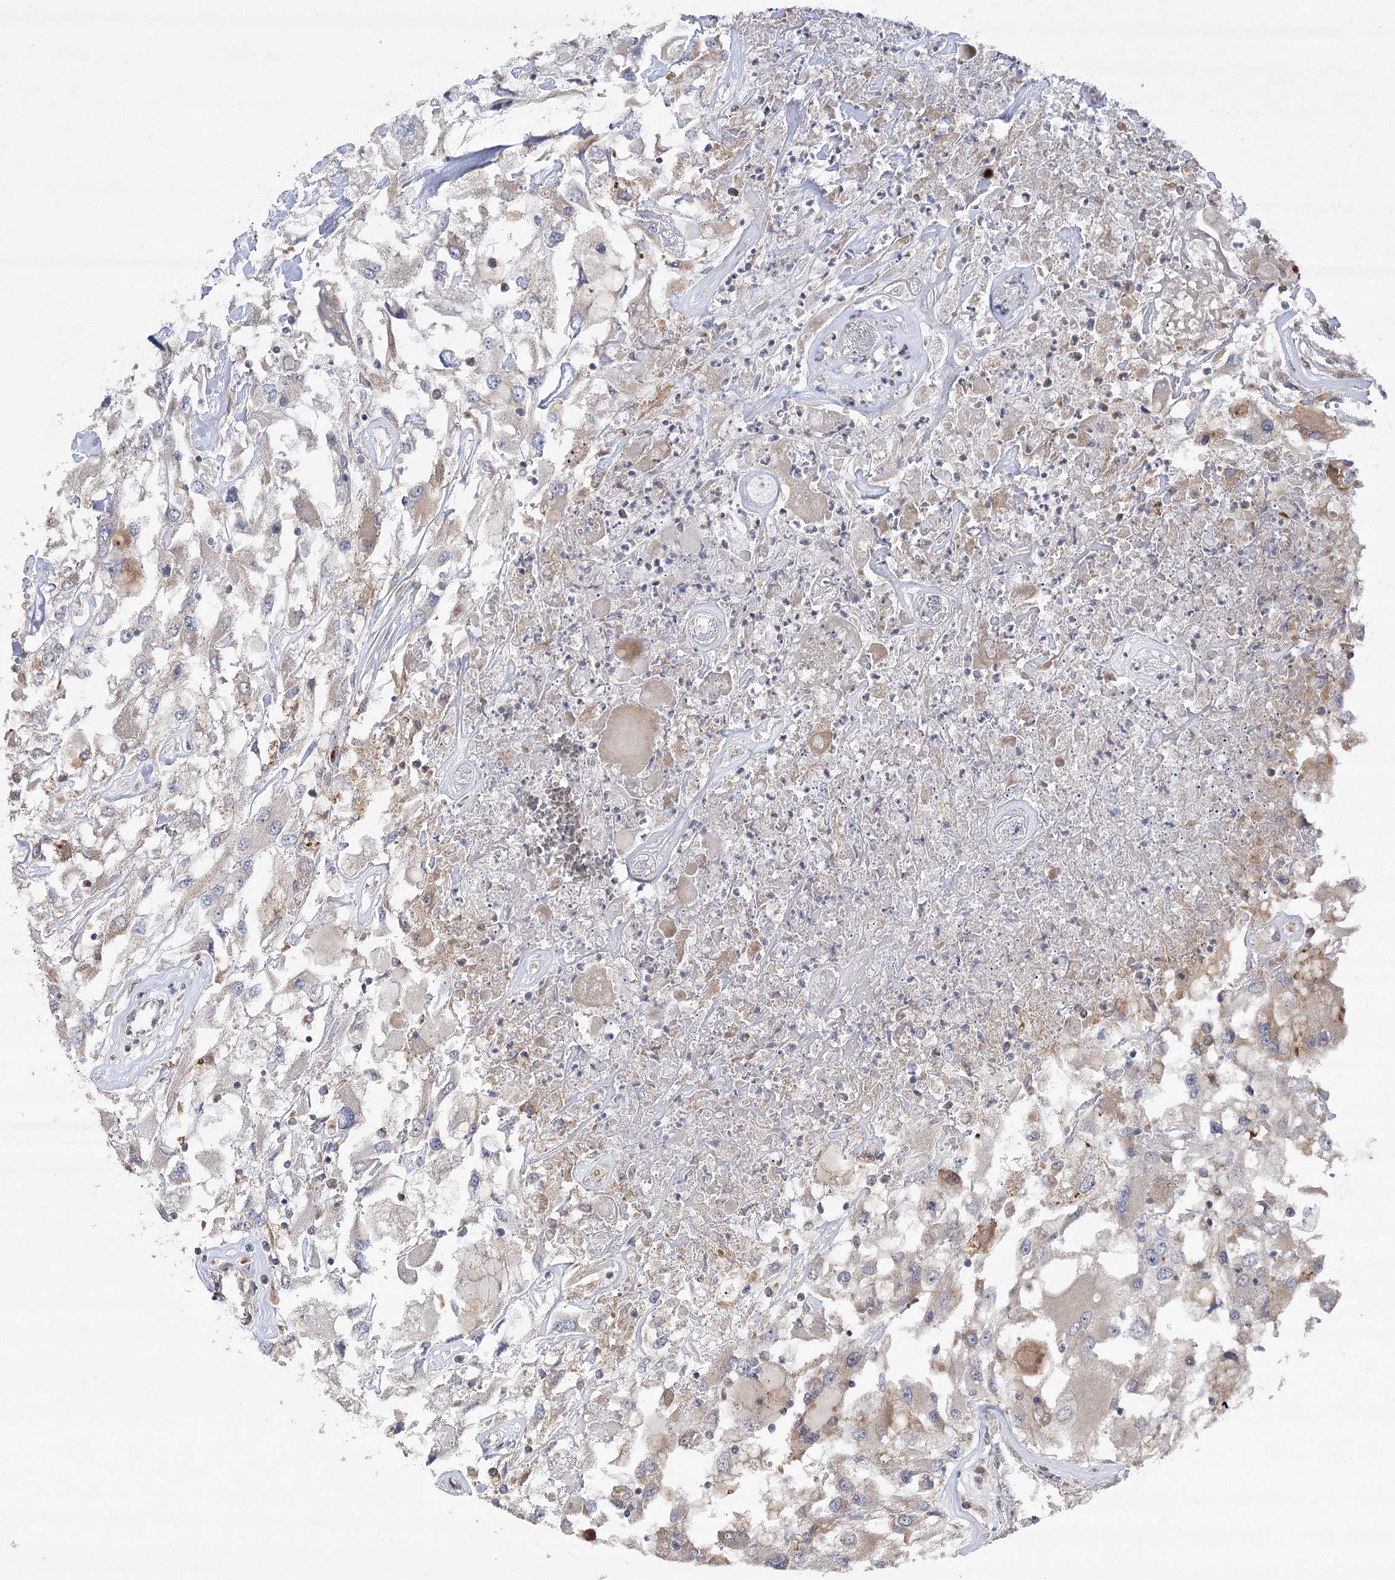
{"staining": {"intensity": "weak", "quantity": "25%-75%", "location": "cytoplasmic/membranous"}, "tissue": "renal cancer", "cell_type": "Tumor cells", "image_type": "cancer", "snomed": [{"axis": "morphology", "description": "Adenocarcinoma, NOS"}, {"axis": "topography", "description": "Kidney"}], "caption": "Renal cancer (adenocarcinoma) stained for a protein displays weak cytoplasmic/membranous positivity in tumor cells.", "gene": "OBSL1", "patient": {"sex": "female", "age": 52}}